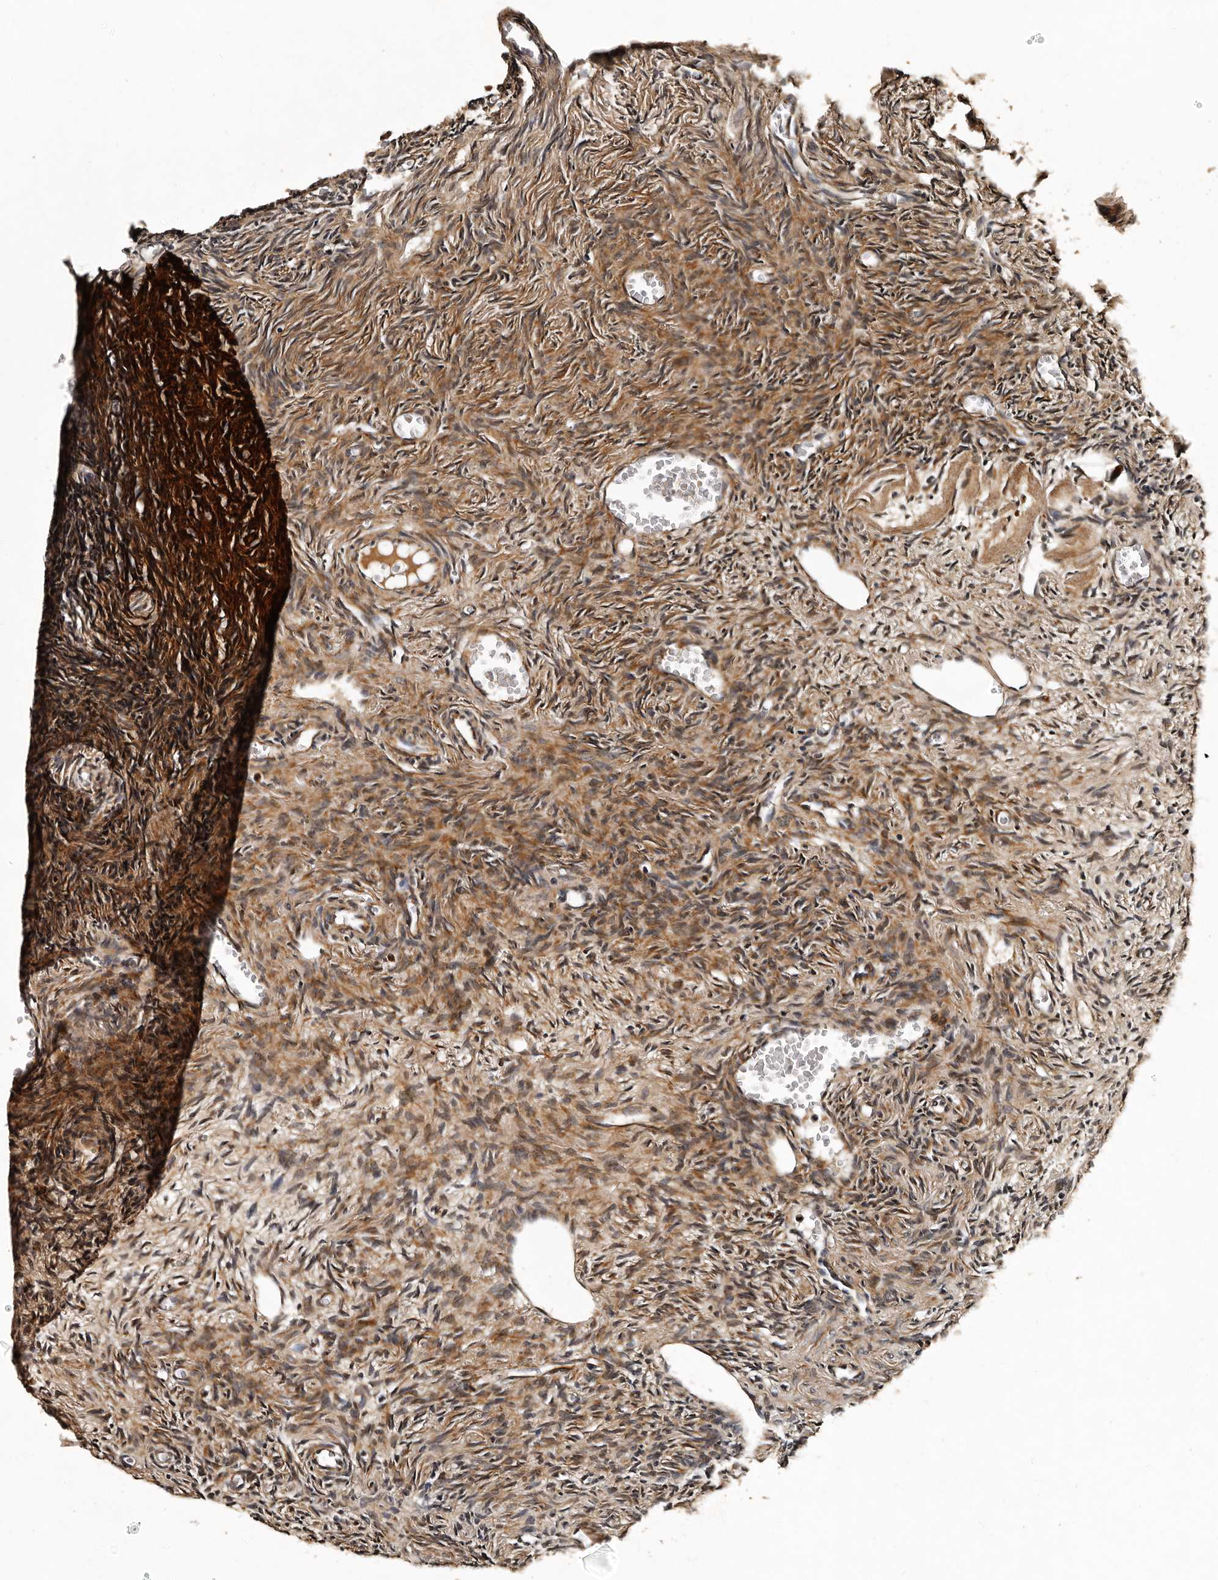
{"staining": {"intensity": "moderate", "quantity": ">75%", "location": "cytoplasmic/membranous"}, "tissue": "ovary", "cell_type": "Follicle cells", "image_type": "normal", "snomed": [{"axis": "morphology", "description": "Normal tissue, NOS"}, {"axis": "topography", "description": "Ovary"}], "caption": "Follicle cells reveal medium levels of moderate cytoplasmic/membranous staining in about >75% of cells in benign ovary. Ihc stains the protein of interest in brown and the nuclei are stained blue.", "gene": "CPNE3", "patient": {"sex": "female", "age": 27}}